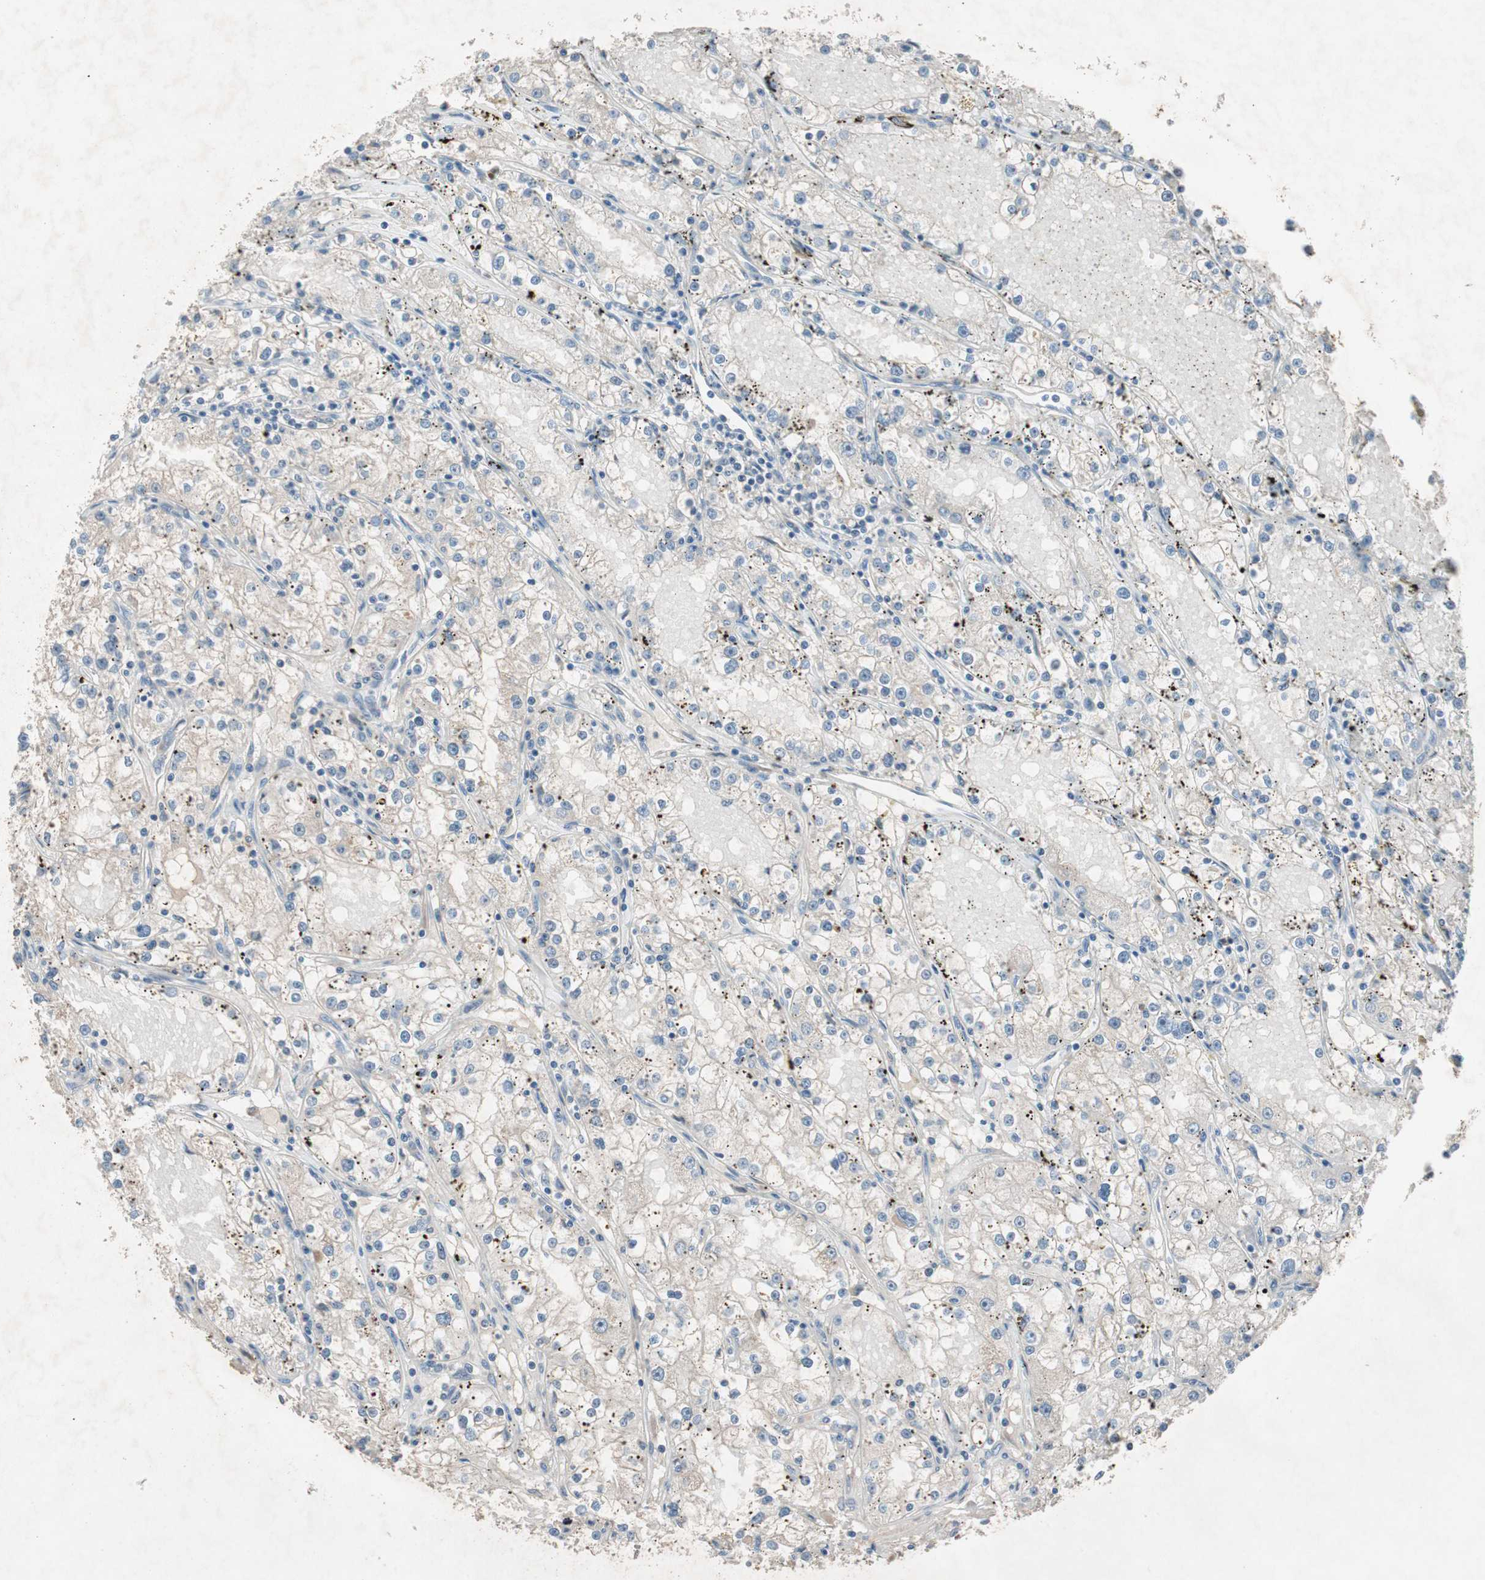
{"staining": {"intensity": "negative", "quantity": "none", "location": "none"}, "tissue": "renal cancer", "cell_type": "Tumor cells", "image_type": "cancer", "snomed": [{"axis": "morphology", "description": "Adenocarcinoma, NOS"}, {"axis": "topography", "description": "Kidney"}], "caption": "There is no significant staining in tumor cells of renal cancer. (DAB immunohistochemistry (IHC) with hematoxylin counter stain).", "gene": "APOO", "patient": {"sex": "male", "age": 56}}